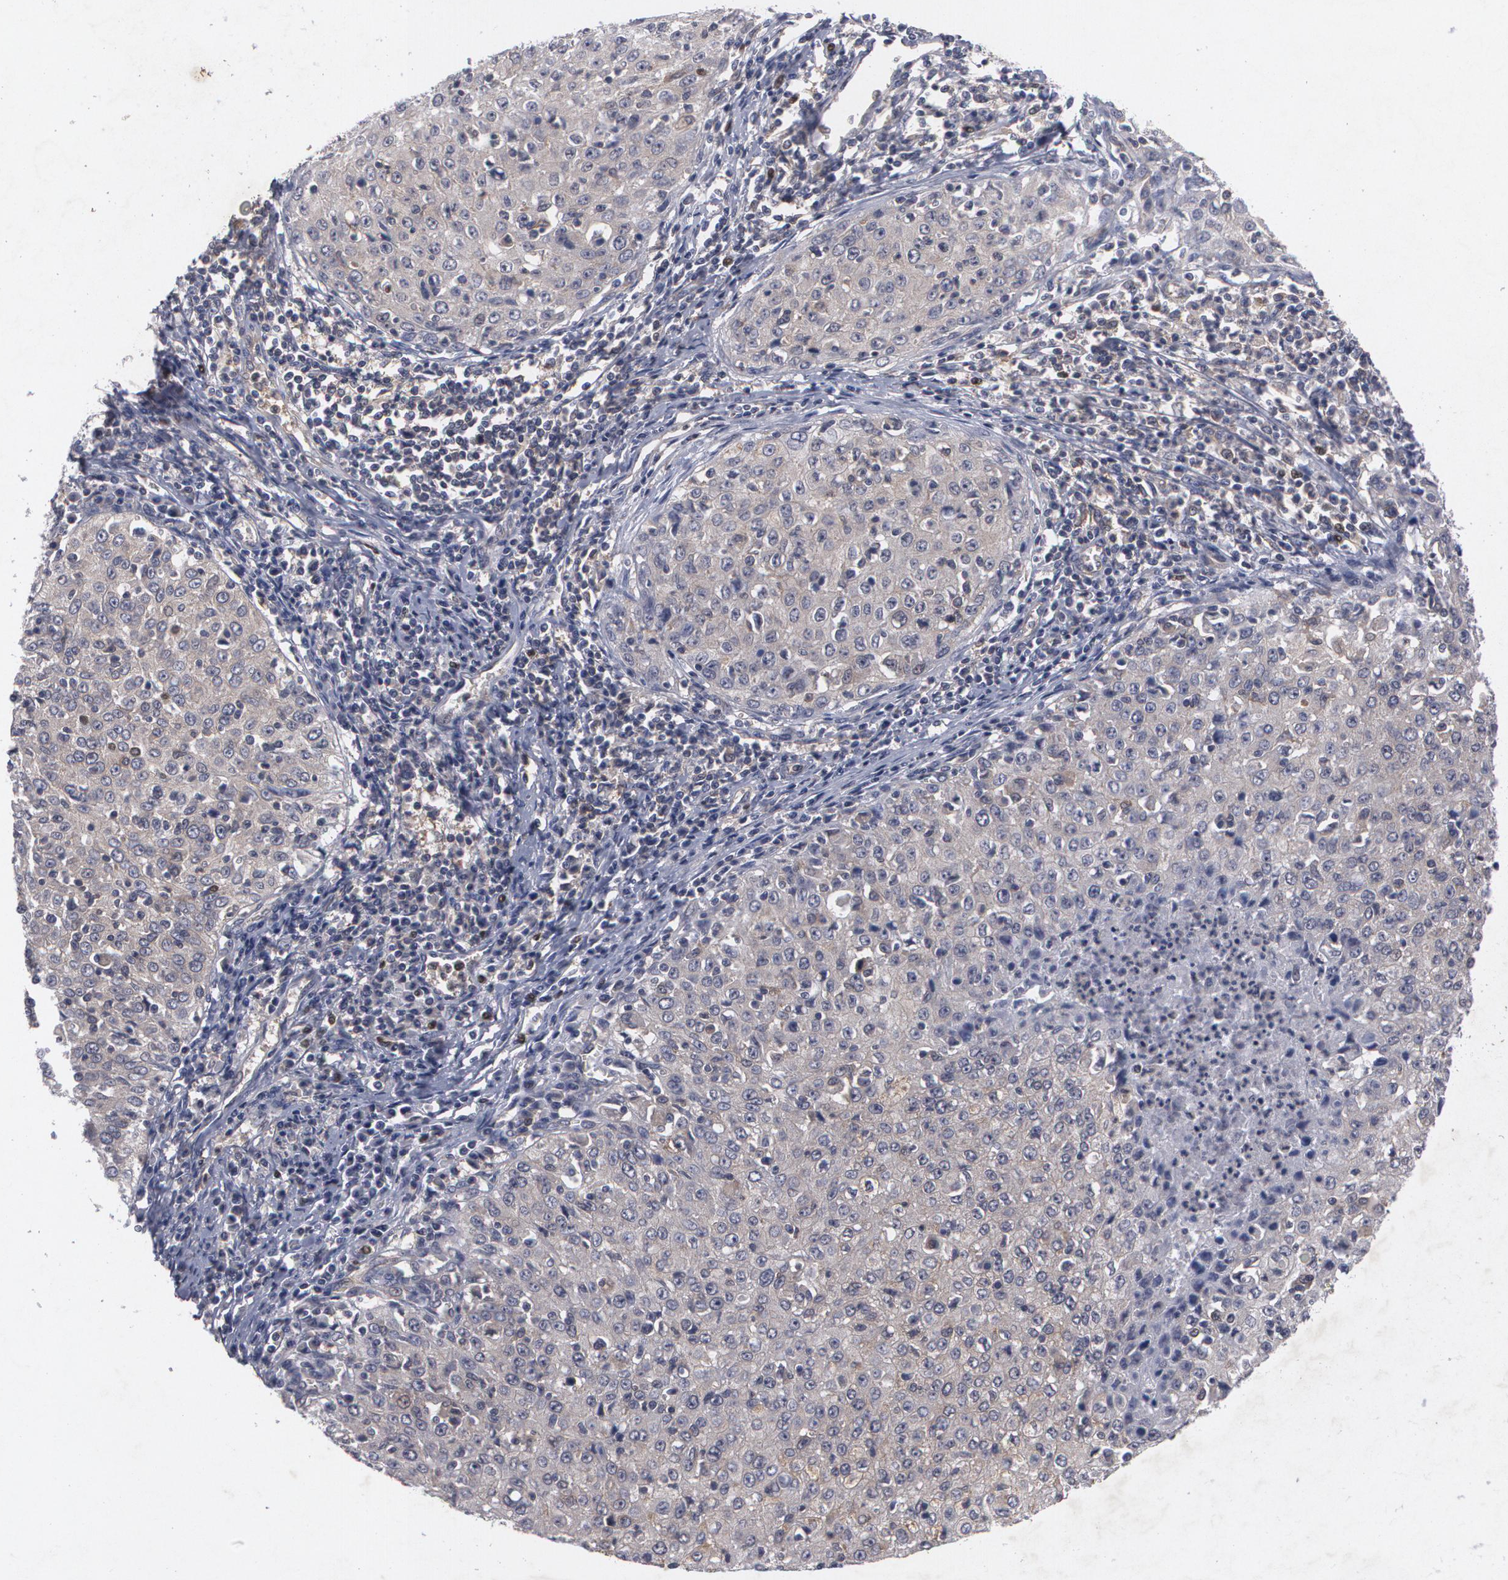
{"staining": {"intensity": "negative", "quantity": "none", "location": "none"}, "tissue": "cervical cancer", "cell_type": "Tumor cells", "image_type": "cancer", "snomed": [{"axis": "morphology", "description": "Squamous cell carcinoma, NOS"}, {"axis": "topography", "description": "Cervix"}], "caption": "Image shows no protein staining in tumor cells of cervical squamous cell carcinoma tissue.", "gene": "HTT", "patient": {"sex": "female", "age": 27}}